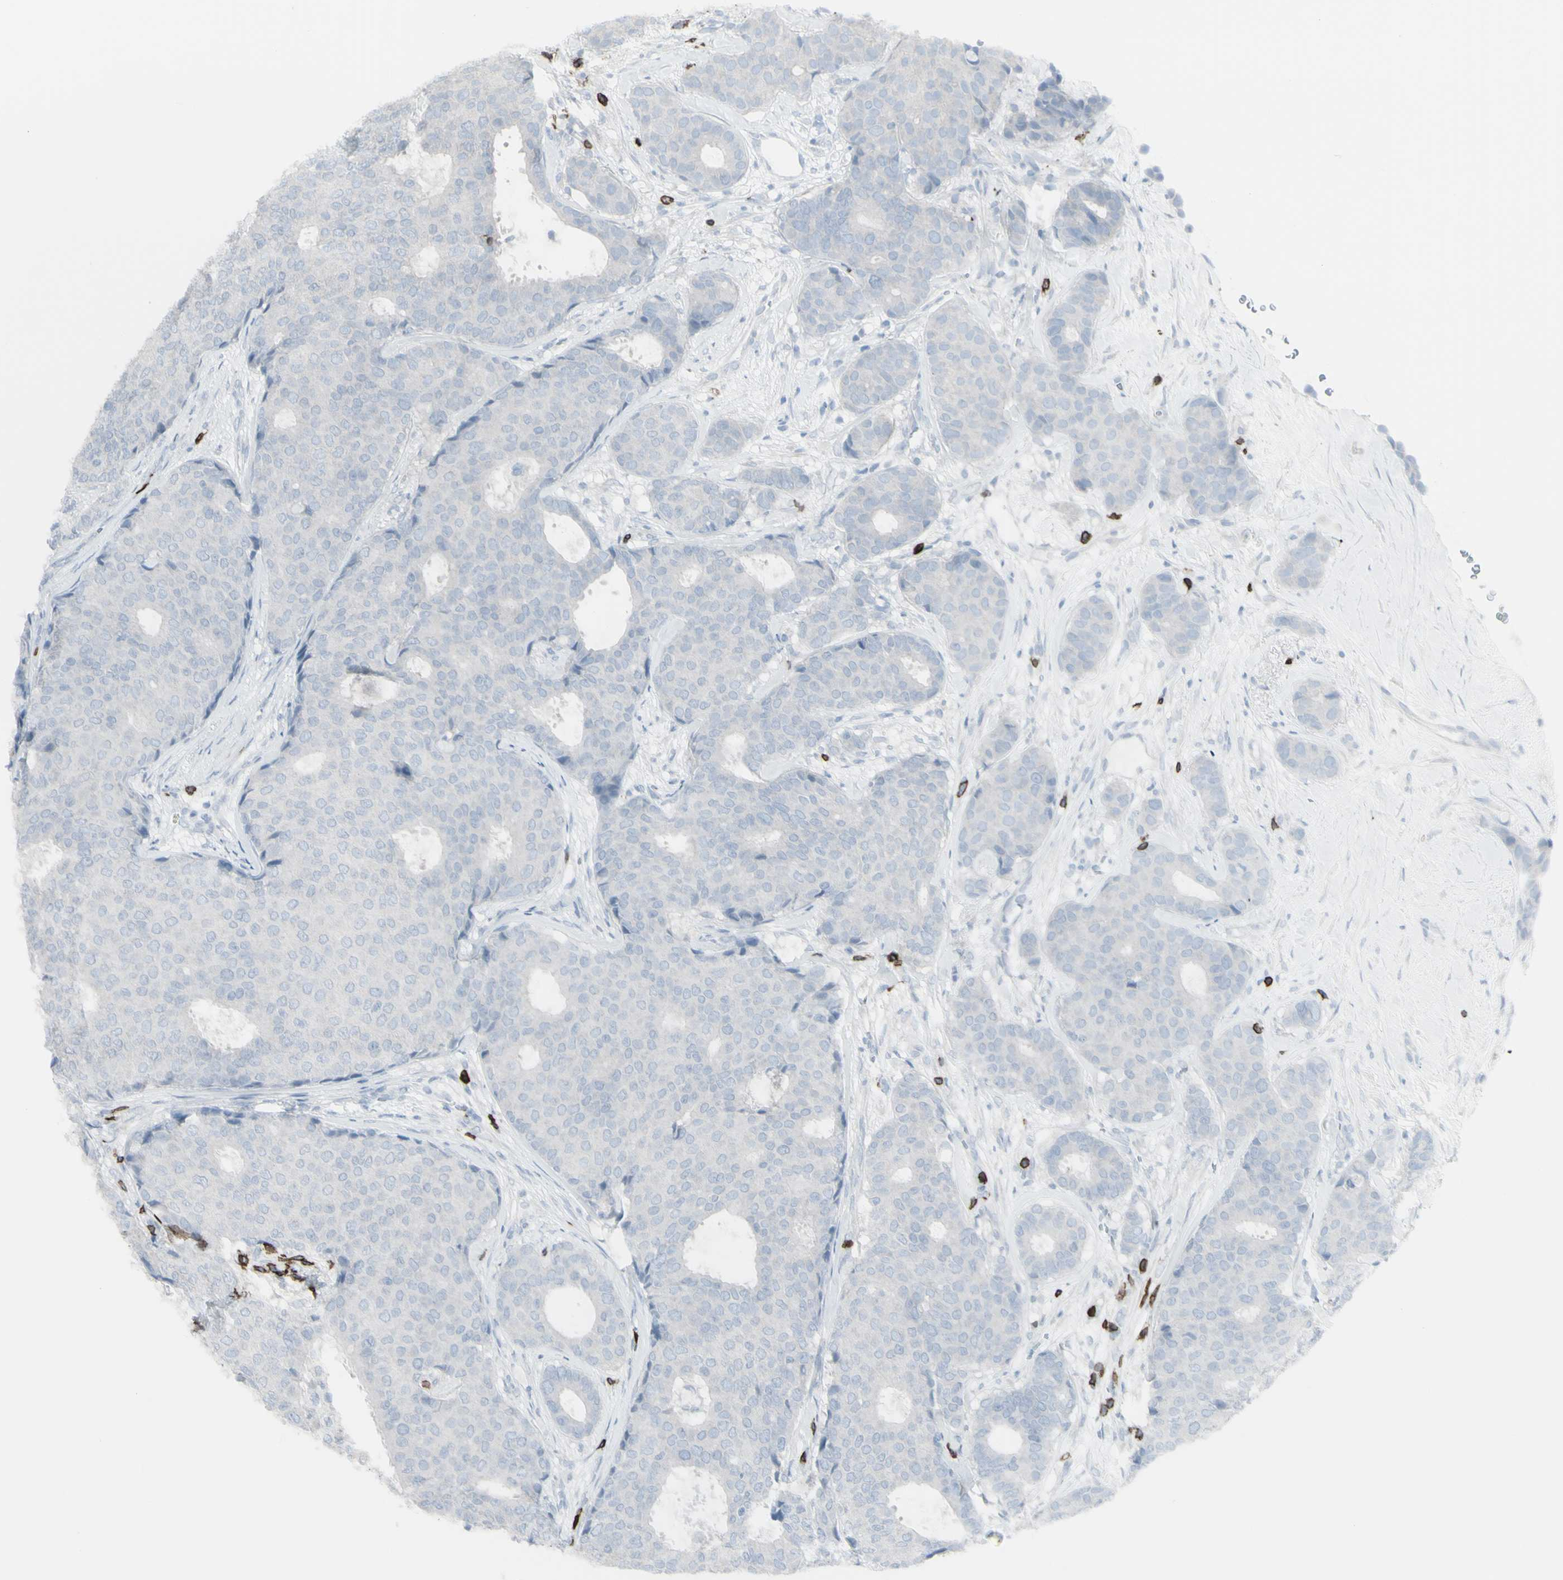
{"staining": {"intensity": "negative", "quantity": "none", "location": "none"}, "tissue": "breast cancer", "cell_type": "Tumor cells", "image_type": "cancer", "snomed": [{"axis": "morphology", "description": "Duct carcinoma"}, {"axis": "topography", "description": "Breast"}], "caption": "Protein analysis of infiltrating ductal carcinoma (breast) shows no significant positivity in tumor cells.", "gene": "CD247", "patient": {"sex": "female", "age": 75}}